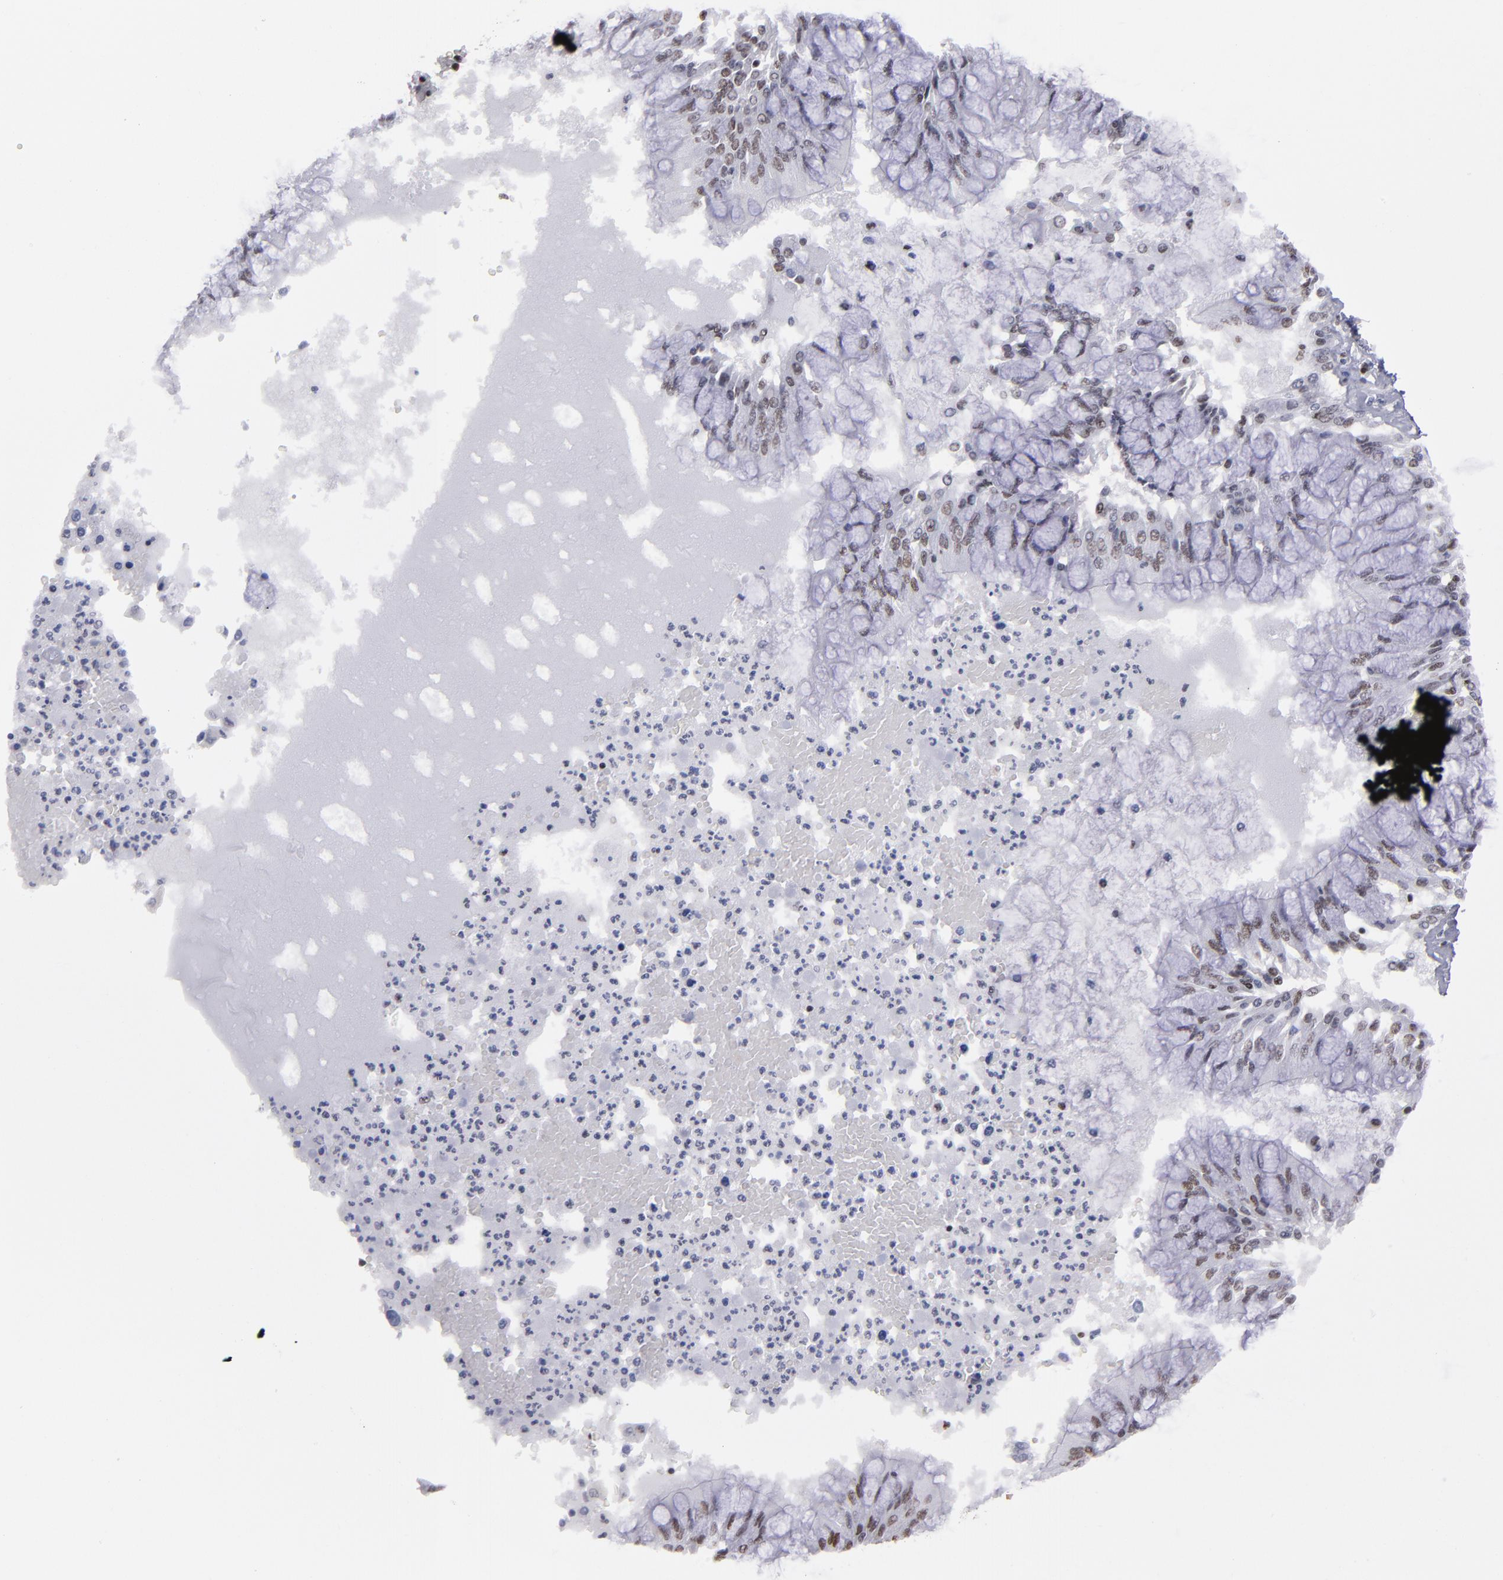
{"staining": {"intensity": "weak", "quantity": ">75%", "location": "nuclear"}, "tissue": "bronchus", "cell_type": "Respiratory epithelial cells", "image_type": "normal", "snomed": [{"axis": "morphology", "description": "Normal tissue, NOS"}, {"axis": "topography", "description": "Cartilage tissue"}, {"axis": "topography", "description": "Bronchus"}, {"axis": "topography", "description": "Lung"}], "caption": "Respiratory epithelial cells exhibit low levels of weak nuclear staining in about >75% of cells in benign bronchus. The staining was performed using DAB (3,3'-diaminobenzidine), with brown indicating positive protein expression. Nuclei are stained blue with hematoxylin.", "gene": "TERF2", "patient": {"sex": "female", "age": 49}}